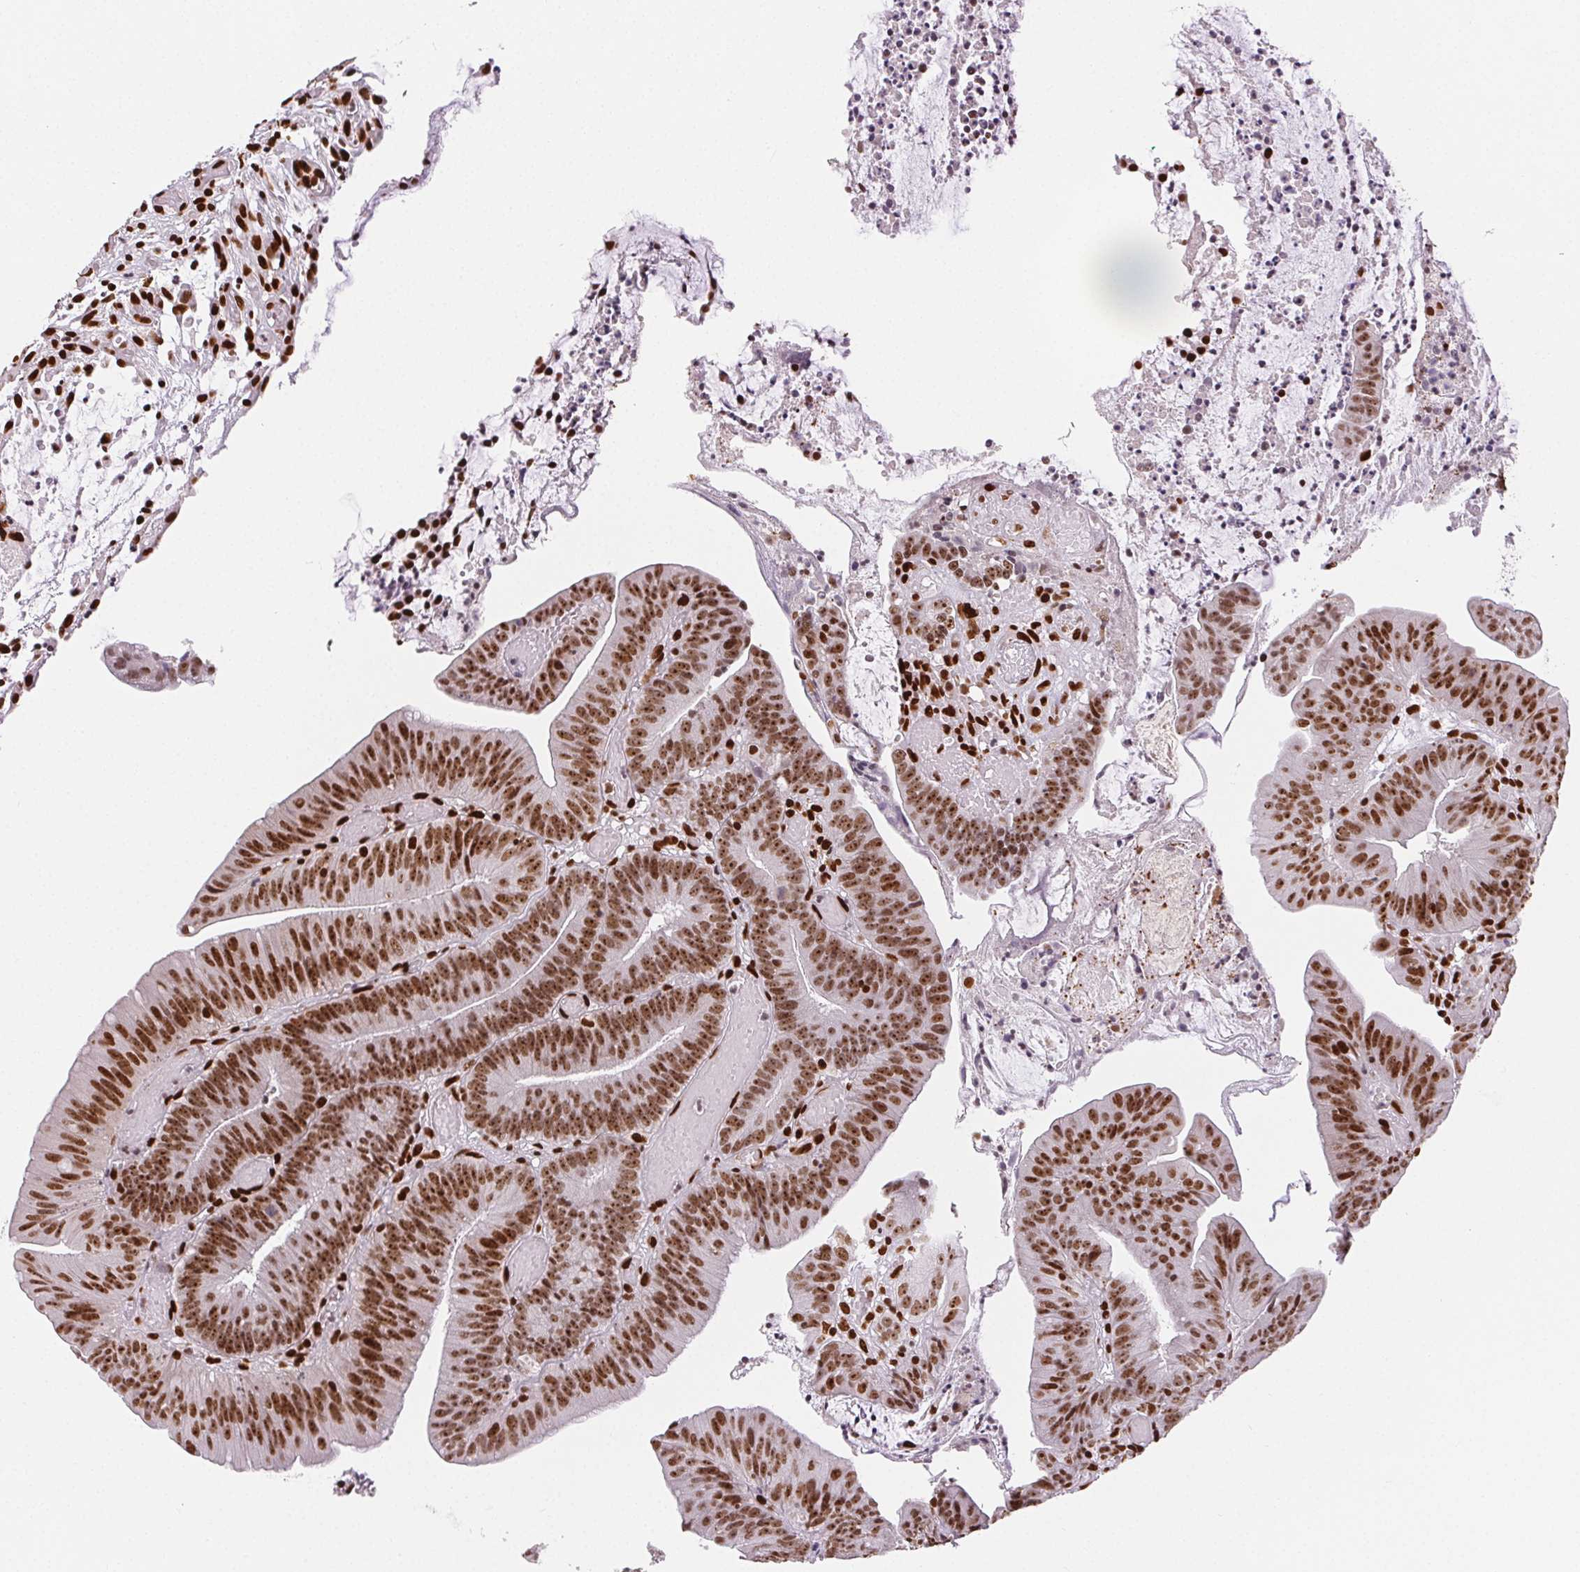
{"staining": {"intensity": "moderate", "quantity": ">75%", "location": "nuclear"}, "tissue": "colorectal cancer", "cell_type": "Tumor cells", "image_type": "cancer", "snomed": [{"axis": "morphology", "description": "Adenocarcinoma, NOS"}, {"axis": "topography", "description": "Colon"}], "caption": "Colorectal adenocarcinoma tissue shows moderate nuclear staining in approximately >75% of tumor cells, visualized by immunohistochemistry.", "gene": "ZNF80", "patient": {"sex": "female", "age": 78}}